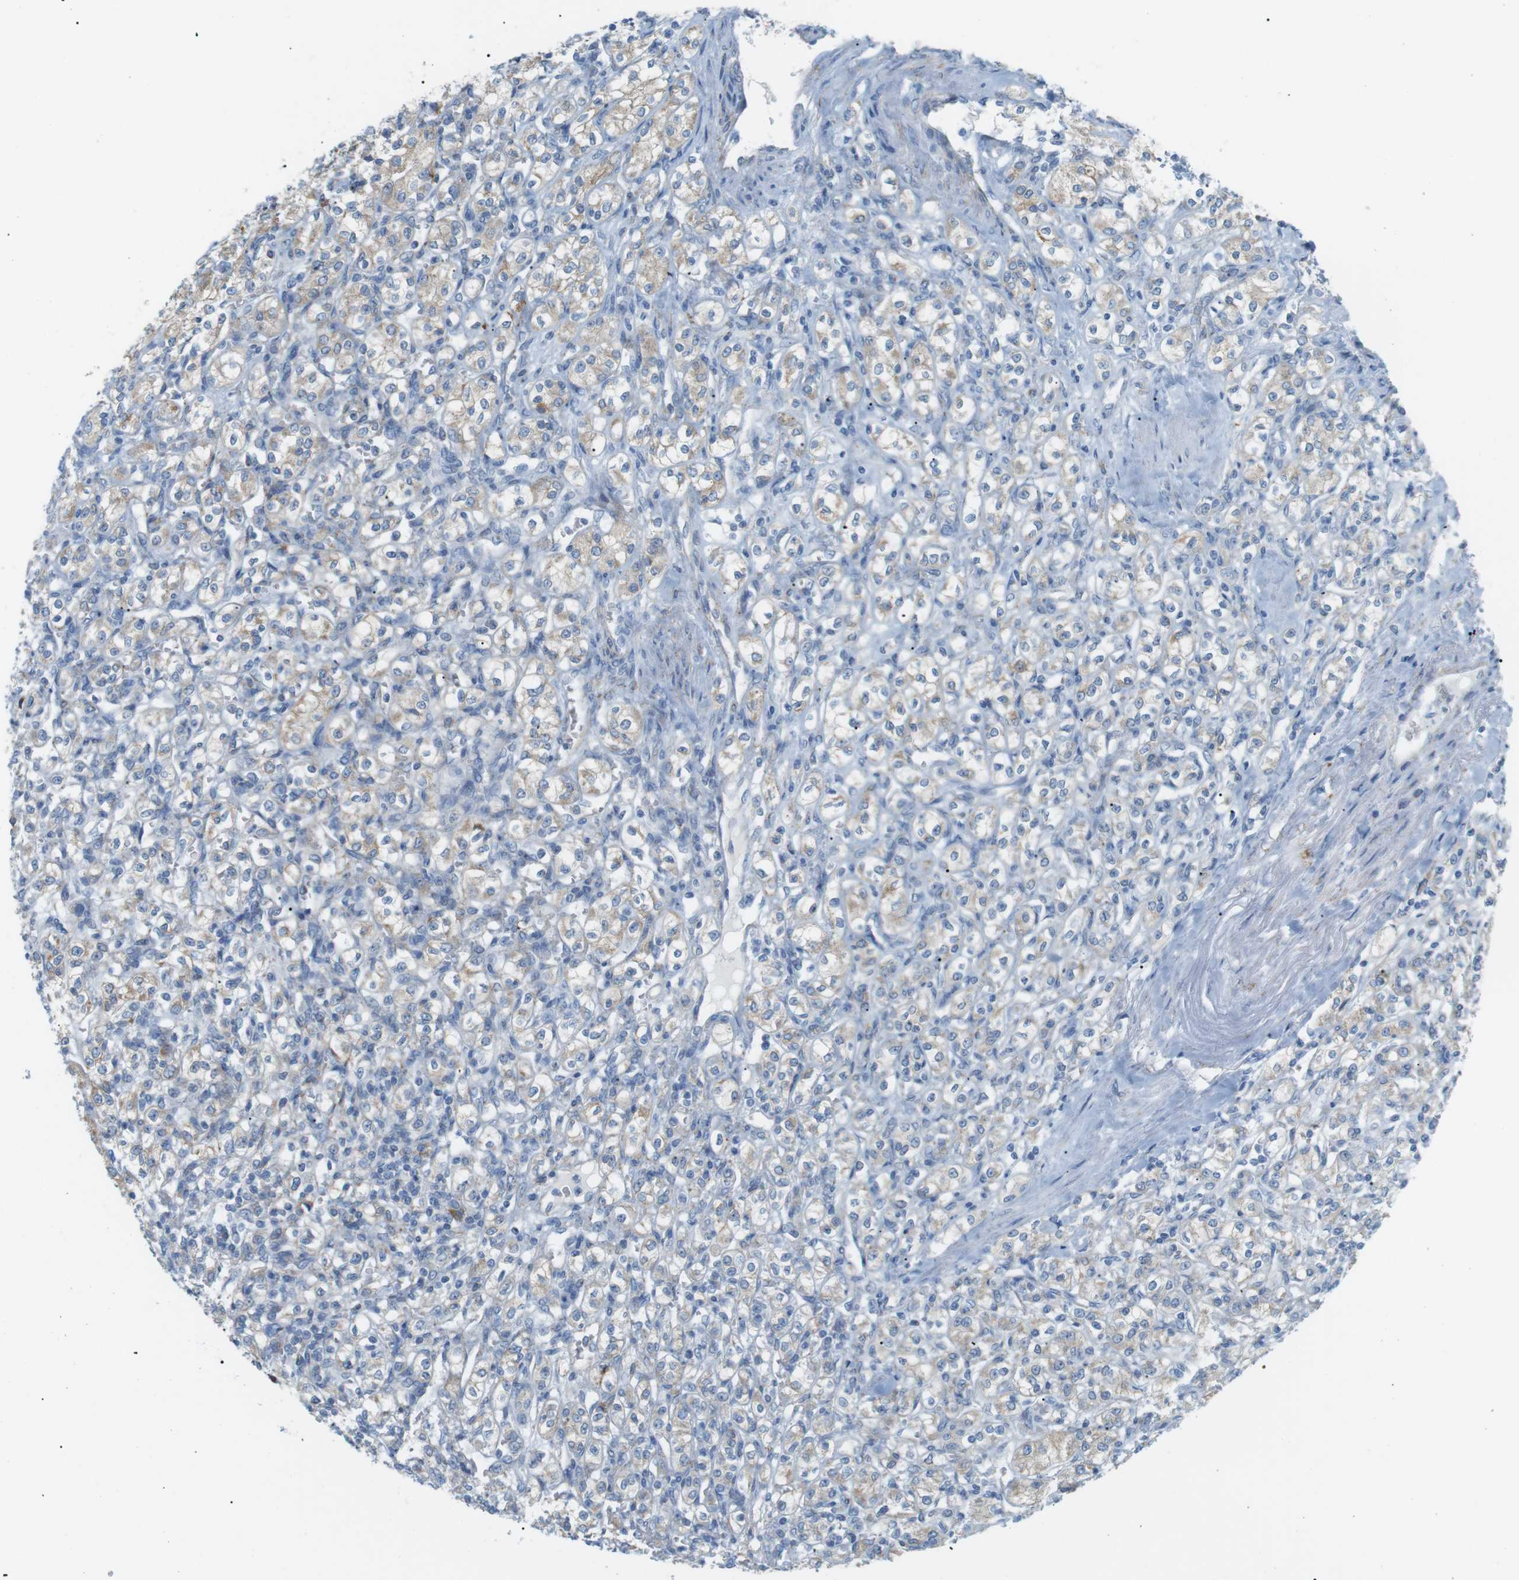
{"staining": {"intensity": "negative", "quantity": "none", "location": "none"}, "tissue": "renal cancer", "cell_type": "Tumor cells", "image_type": "cancer", "snomed": [{"axis": "morphology", "description": "Adenocarcinoma, NOS"}, {"axis": "topography", "description": "Kidney"}], "caption": "This is an IHC micrograph of renal cancer (adenocarcinoma). There is no staining in tumor cells.", "gene": "VAMP1", "patient": {"sex": "male", "age": 77}}